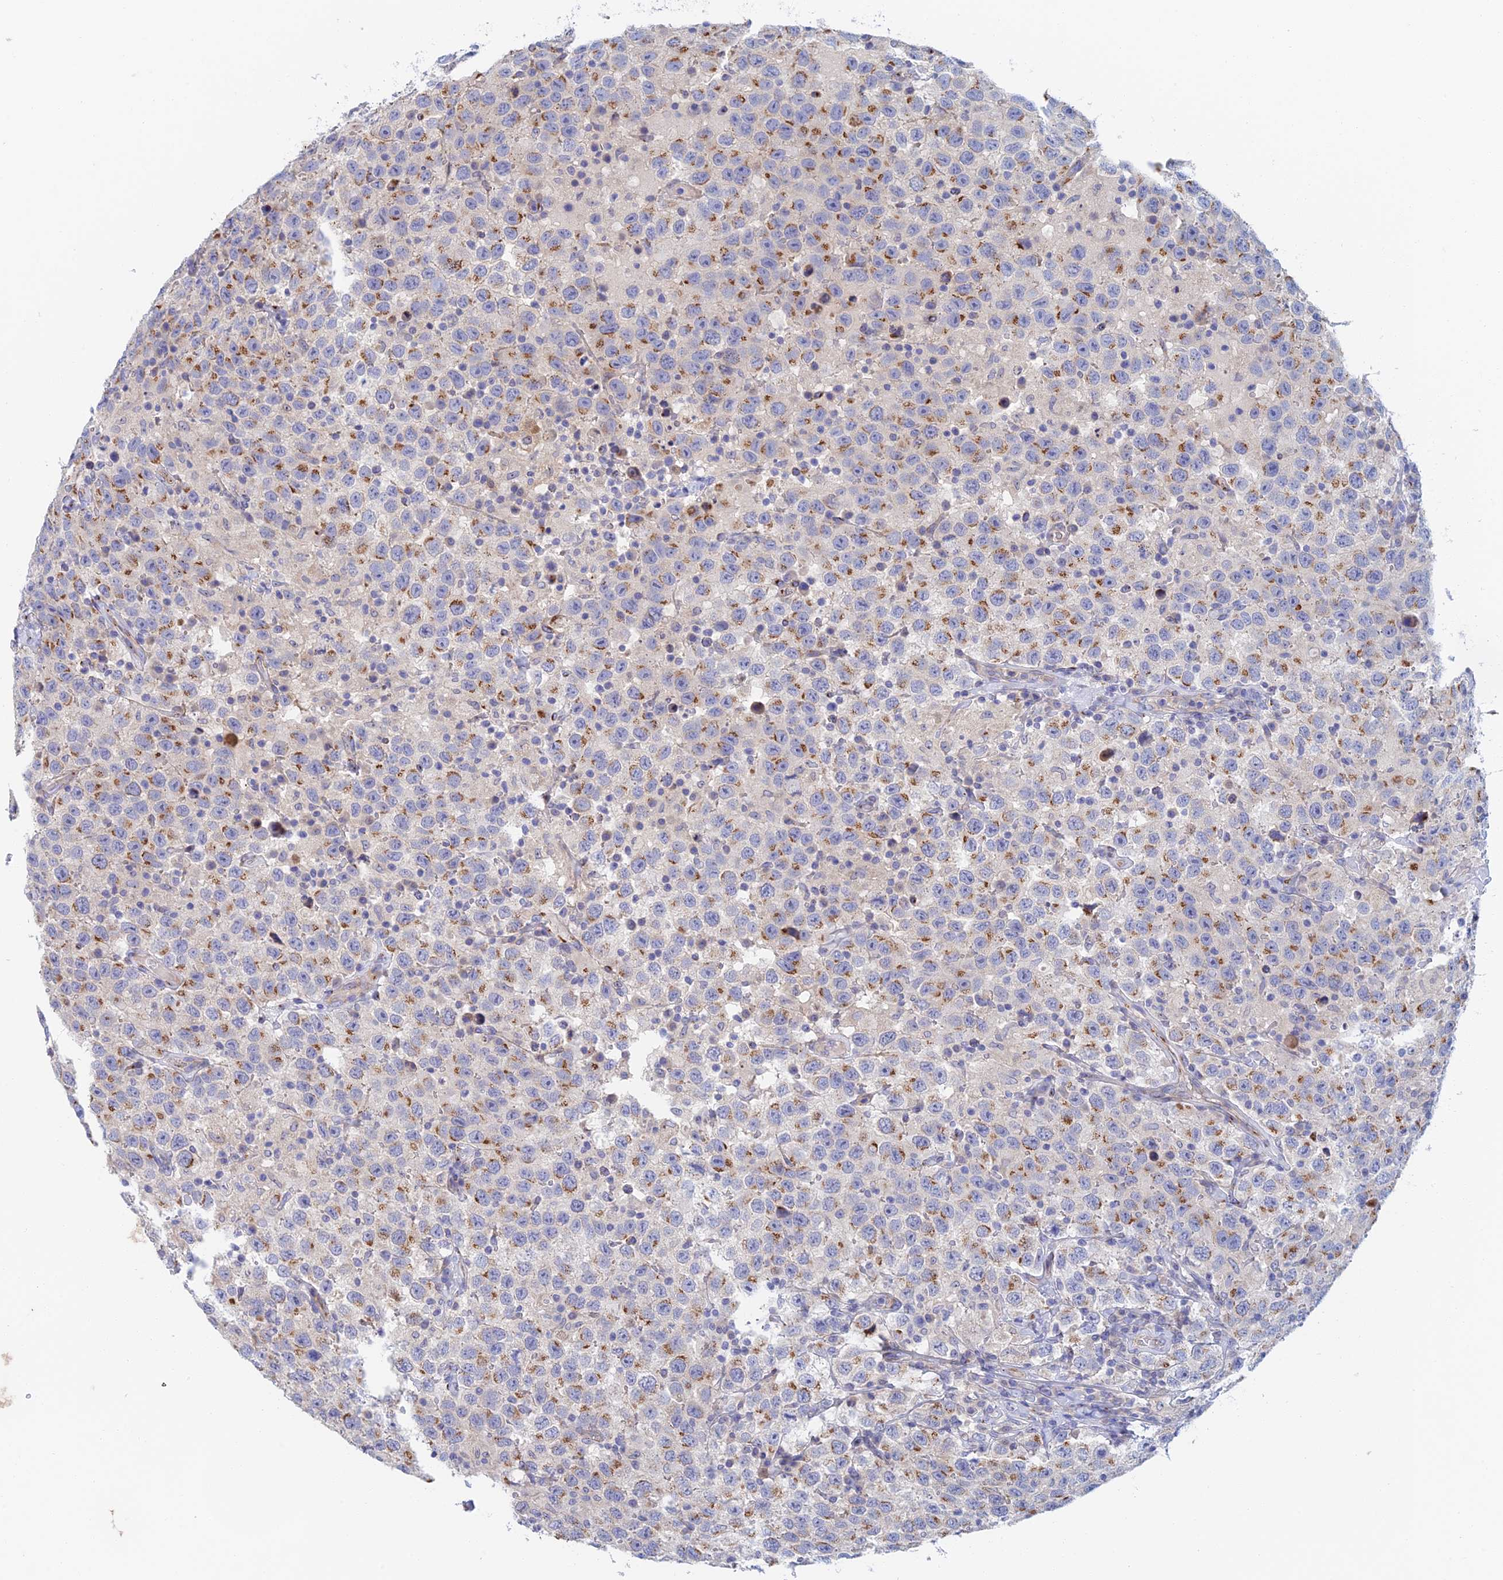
{"staining": {"intensity": "moderate", "quantity": ">75%", "location": "cytoplasmic/membranous"}, "tissue": "testis cancer", "cell_type": "Tumor cells", "image_type": "cancer", "snomed": [{"axis": "morphology", "description": "Seminoma, NOS"}, {"axis": "topography", "description": "Testis"}], "caption": "This is a photomicrograph of immunohistochemistry staining of testis cancer, which shows moderate expression in the cytoplasmic/membranous of tumor cells.", "gene": "SLC24A3", "patient": {"sex": "male", "age": 41}}